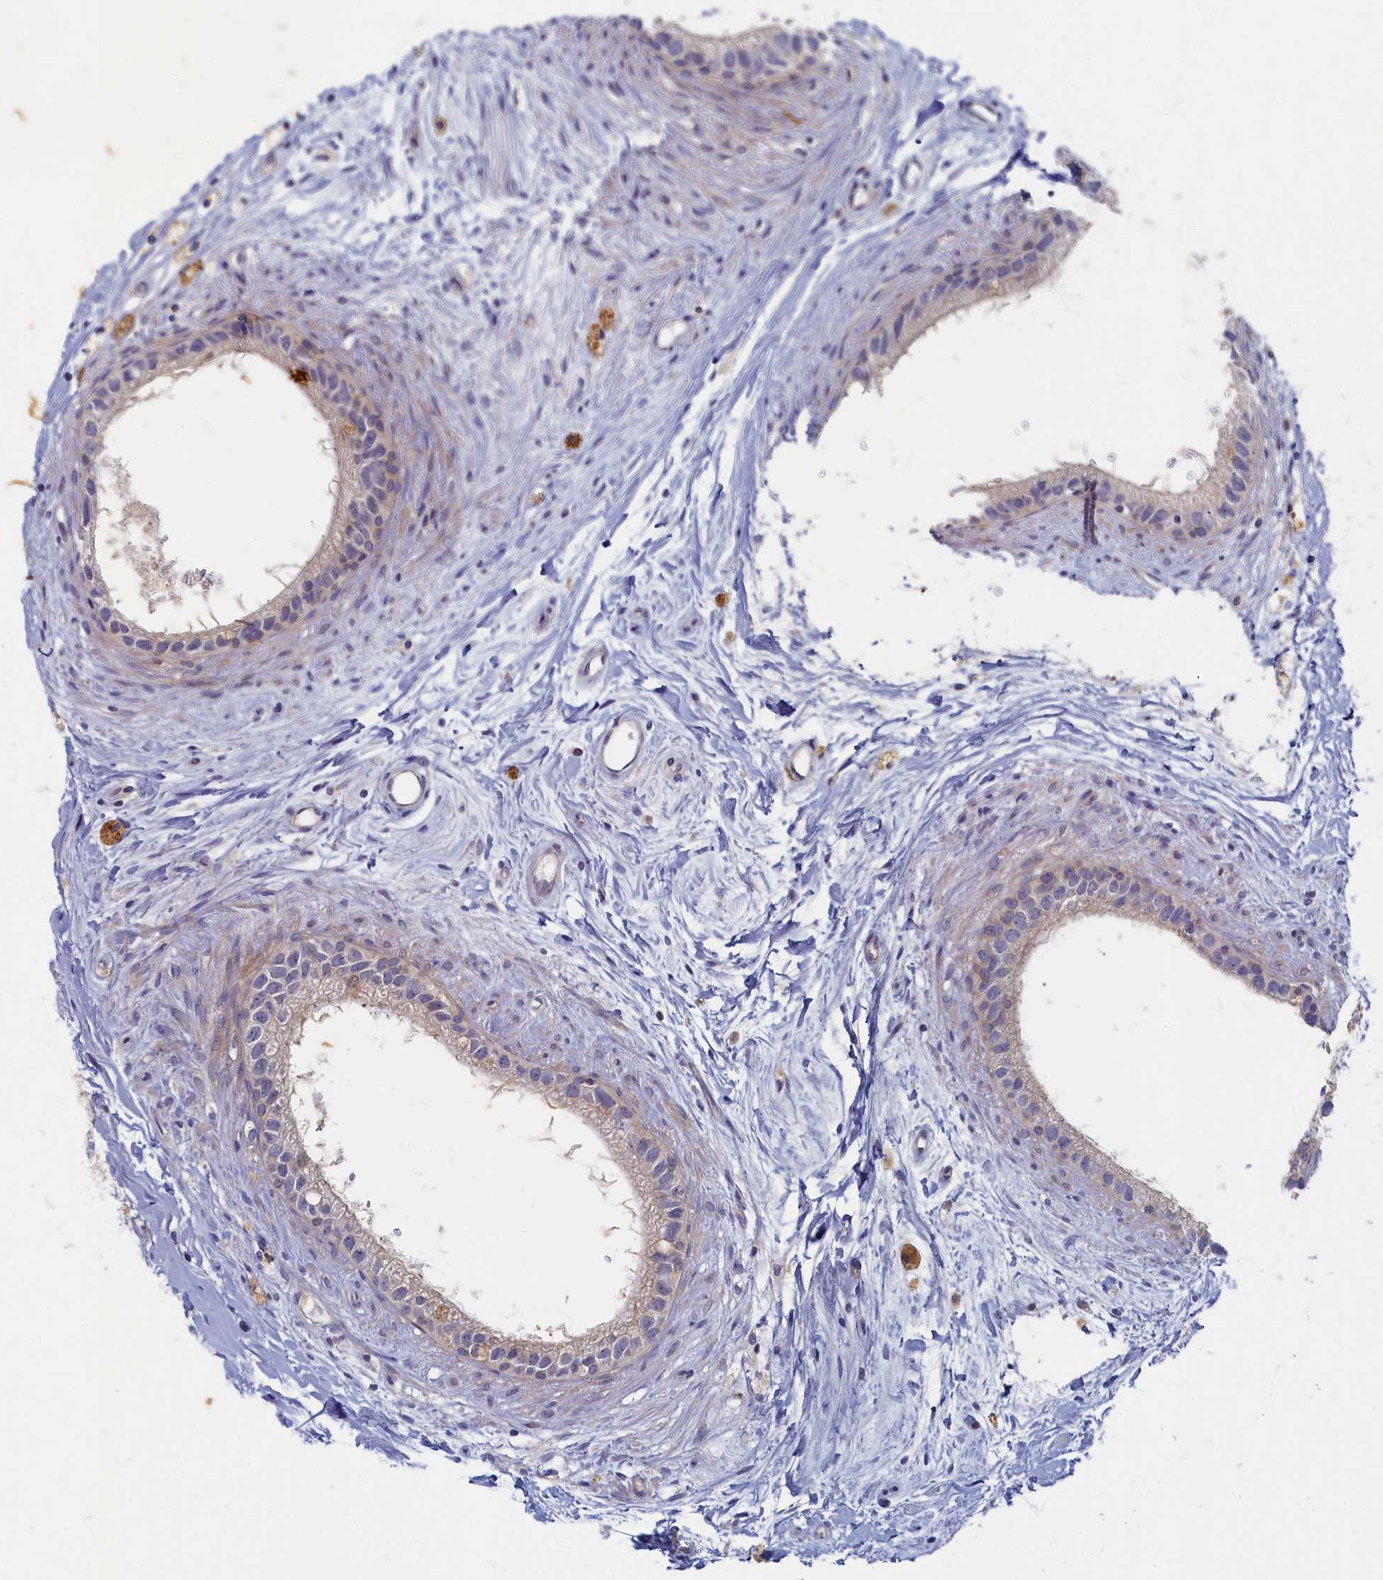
{"staining": {"intensity": "negative", "quantity": "none", "location": "none"}, "tissue": "epididymis", "cell_type": "Glandular cells", "image_type": "normal", "snomed": [{"axis": "morphology", "description": "Normal tissue, NOS"}, {"axis": "topography", "description": "Epididymis"}], "caption": "There is no significant staining in glandular cells of epididymis.", "gene": "WDR59", "patient": {"sex": "male", "age": 80}}